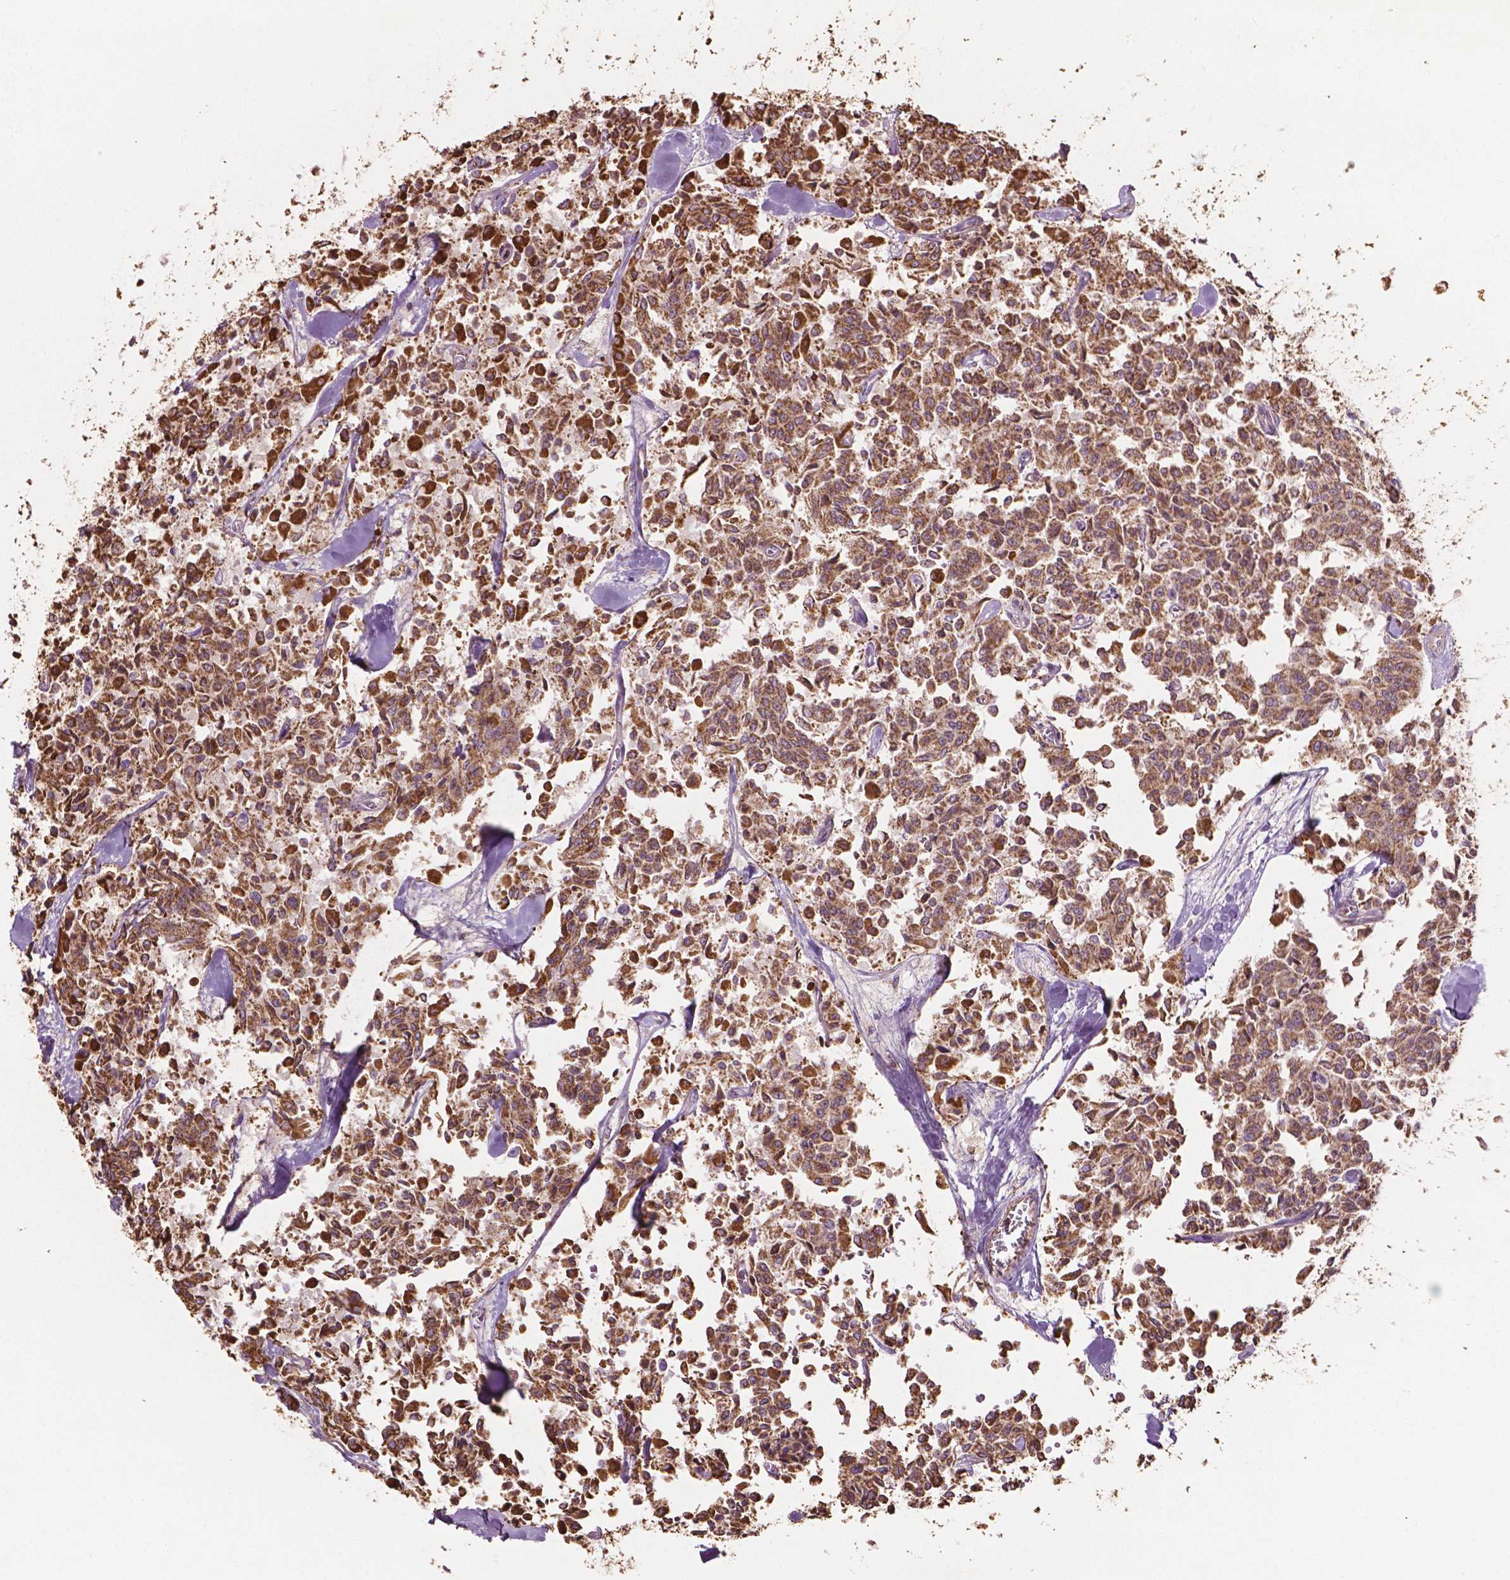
{"staining": {"intensity": "weak", "quantity": ">75%", "location": "cytoplasmic/membranous"}, "tissue": "carcinoid", "cell_type": "Tumor cells", "image_type": "cancer", "snomed": [{"axis": "morphology", "description": "Carcinoid, malignant, NOS"}, {"axis": "topography", "description": "Lung"}], "caption": "Malignant carcinoid stained with immunohistochemistry demonstrates weak cytoplasmic/membranous staining in approximately >75% of tumor cells.", "gene": "HS3ST3A1", "patient": {"sex": "male", "age": 71}}